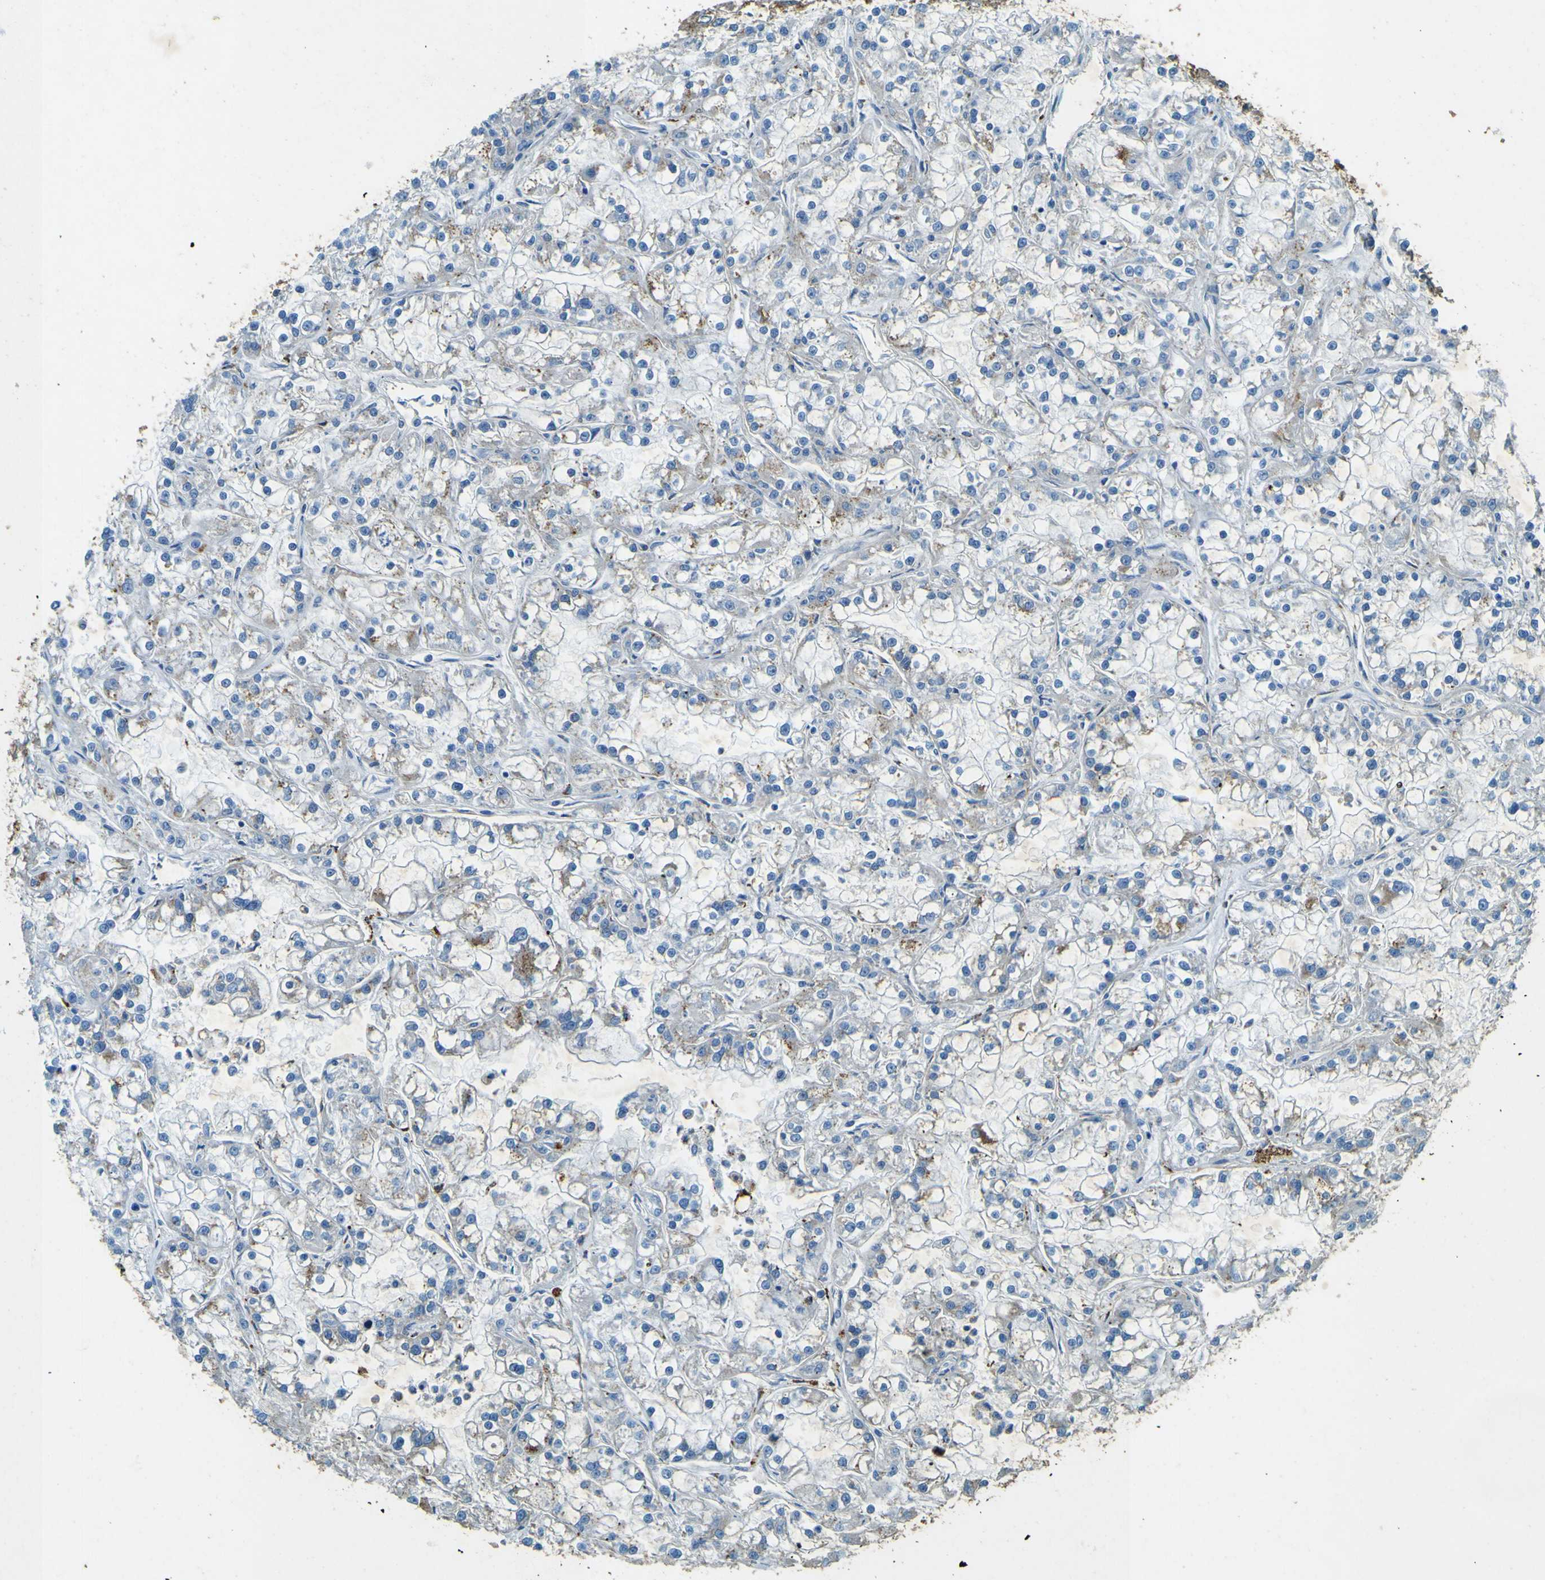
{"staining": {"intensity": "negative", "quantity": "none", "location": "none"}, "tissue": "renal cancer", "cell_type": "Tumor cells", "image_type": "cancer", "snomed": [{"axis": "morphology", "description": "Adenocarcinoma, NOS"}, {"axis": "topography", "description": "Kidney"}], "caption": "Renal adenocarcinoma stained for a protein using immunohistochemistry (IHC) reveals no positivity tumor cells.", "gene": "PDE9A", "patient": {"sex": "female", "age": 52}}